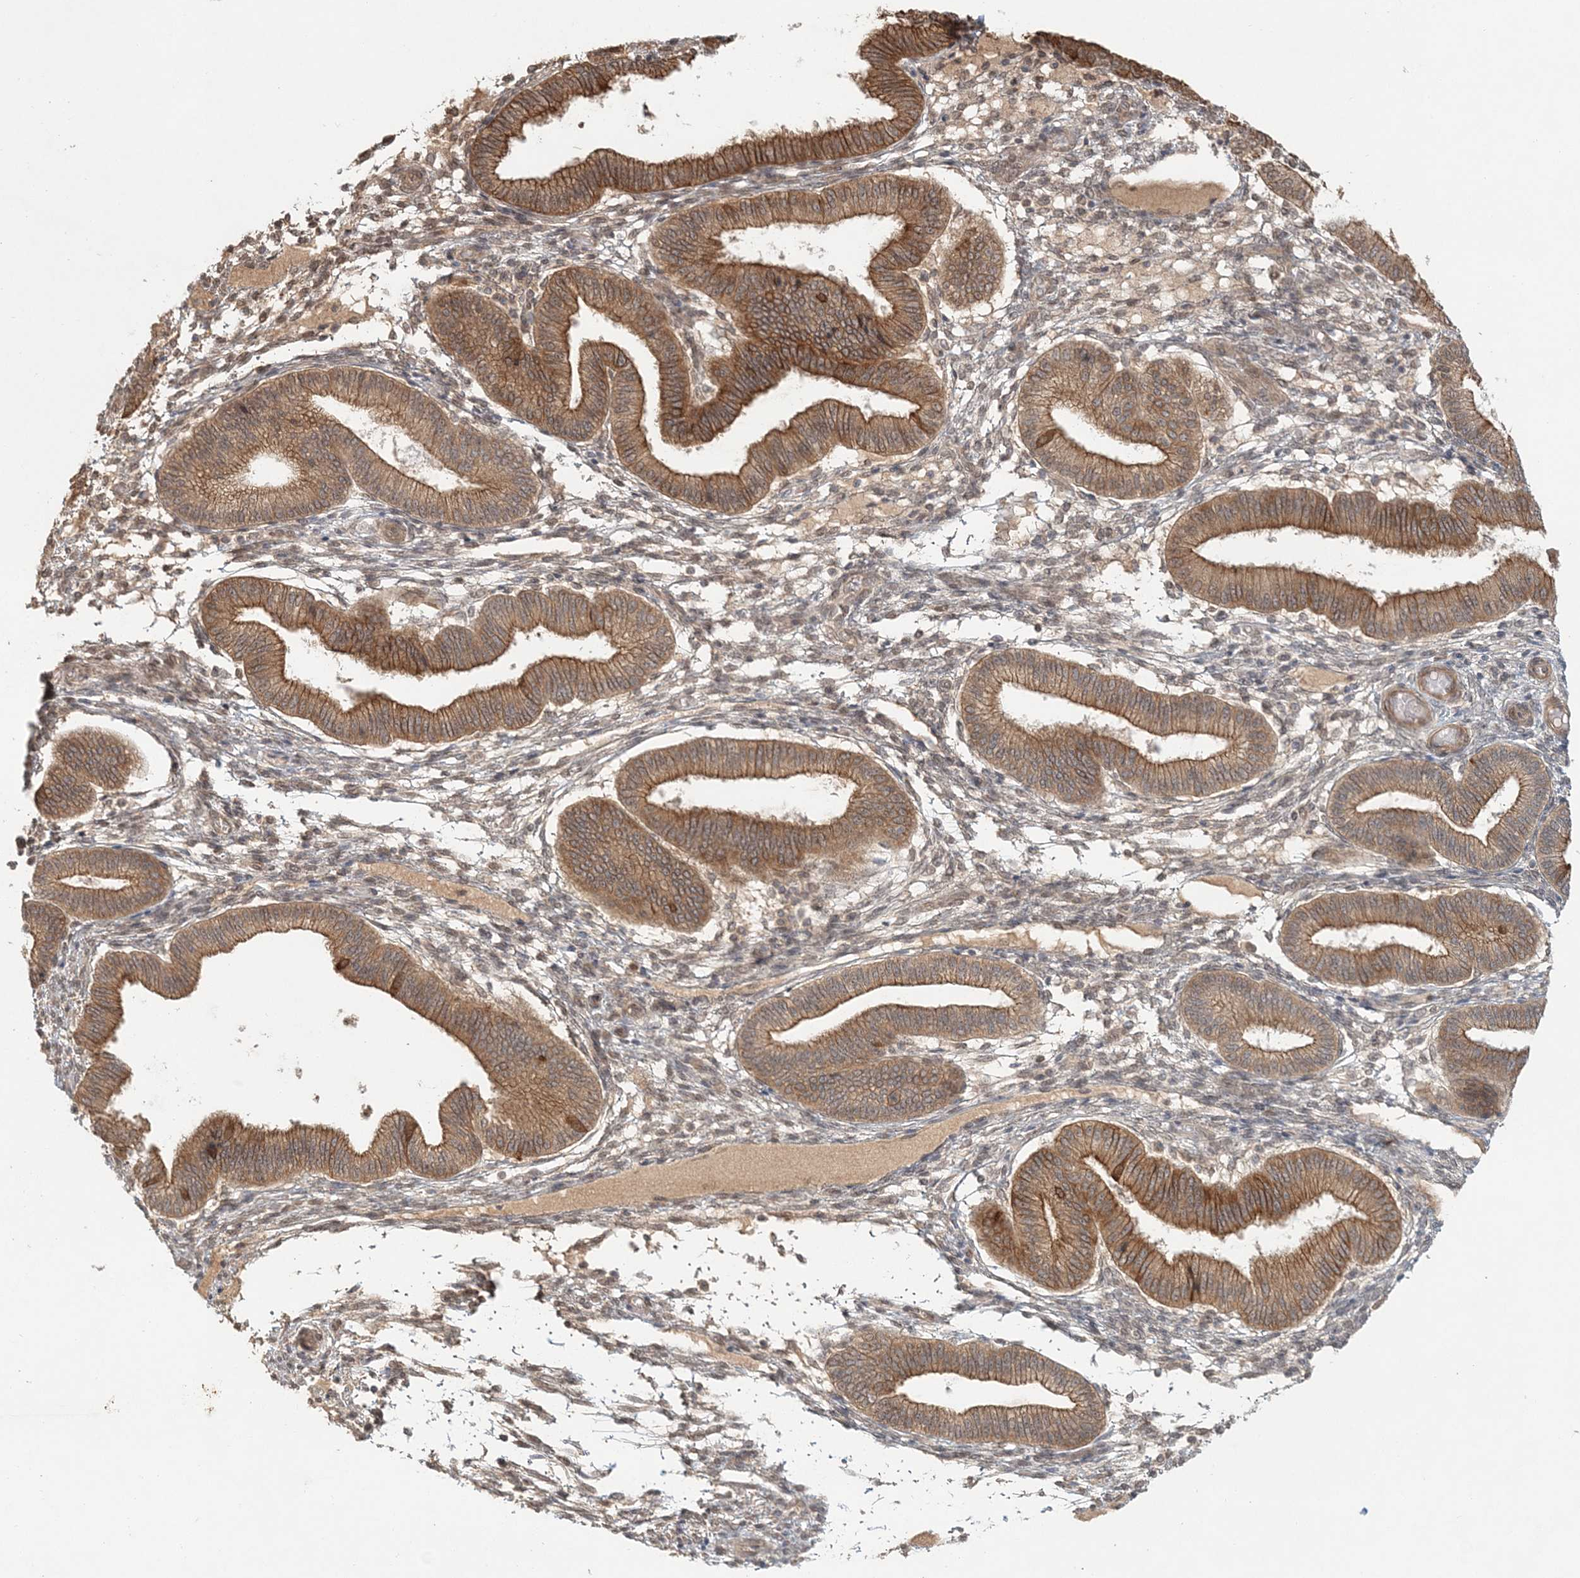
{"staining": {"intensity": "moderate", "quantity": "25%-75%", "location": "cytoplasmic/membranous,nuclear"}, "tissue": "endometrium", "cell_type": "Cells in endometrial stroma", "image_type": "normal", "snomed": [{"axis": "morphology", "description": "Normal tissue, NOS"}, {"axis": "topography", "description": "Endometrium"}], "caption": "Cells in endometrial stroma reveal medium levels of moderate cytoplasmic/membranous,nuclear positivity in approximately 25%-75% of cells in unremarkable endometrium.", "gene": "KIAA0232", "patient": {"sex": "female", "age": 39}}